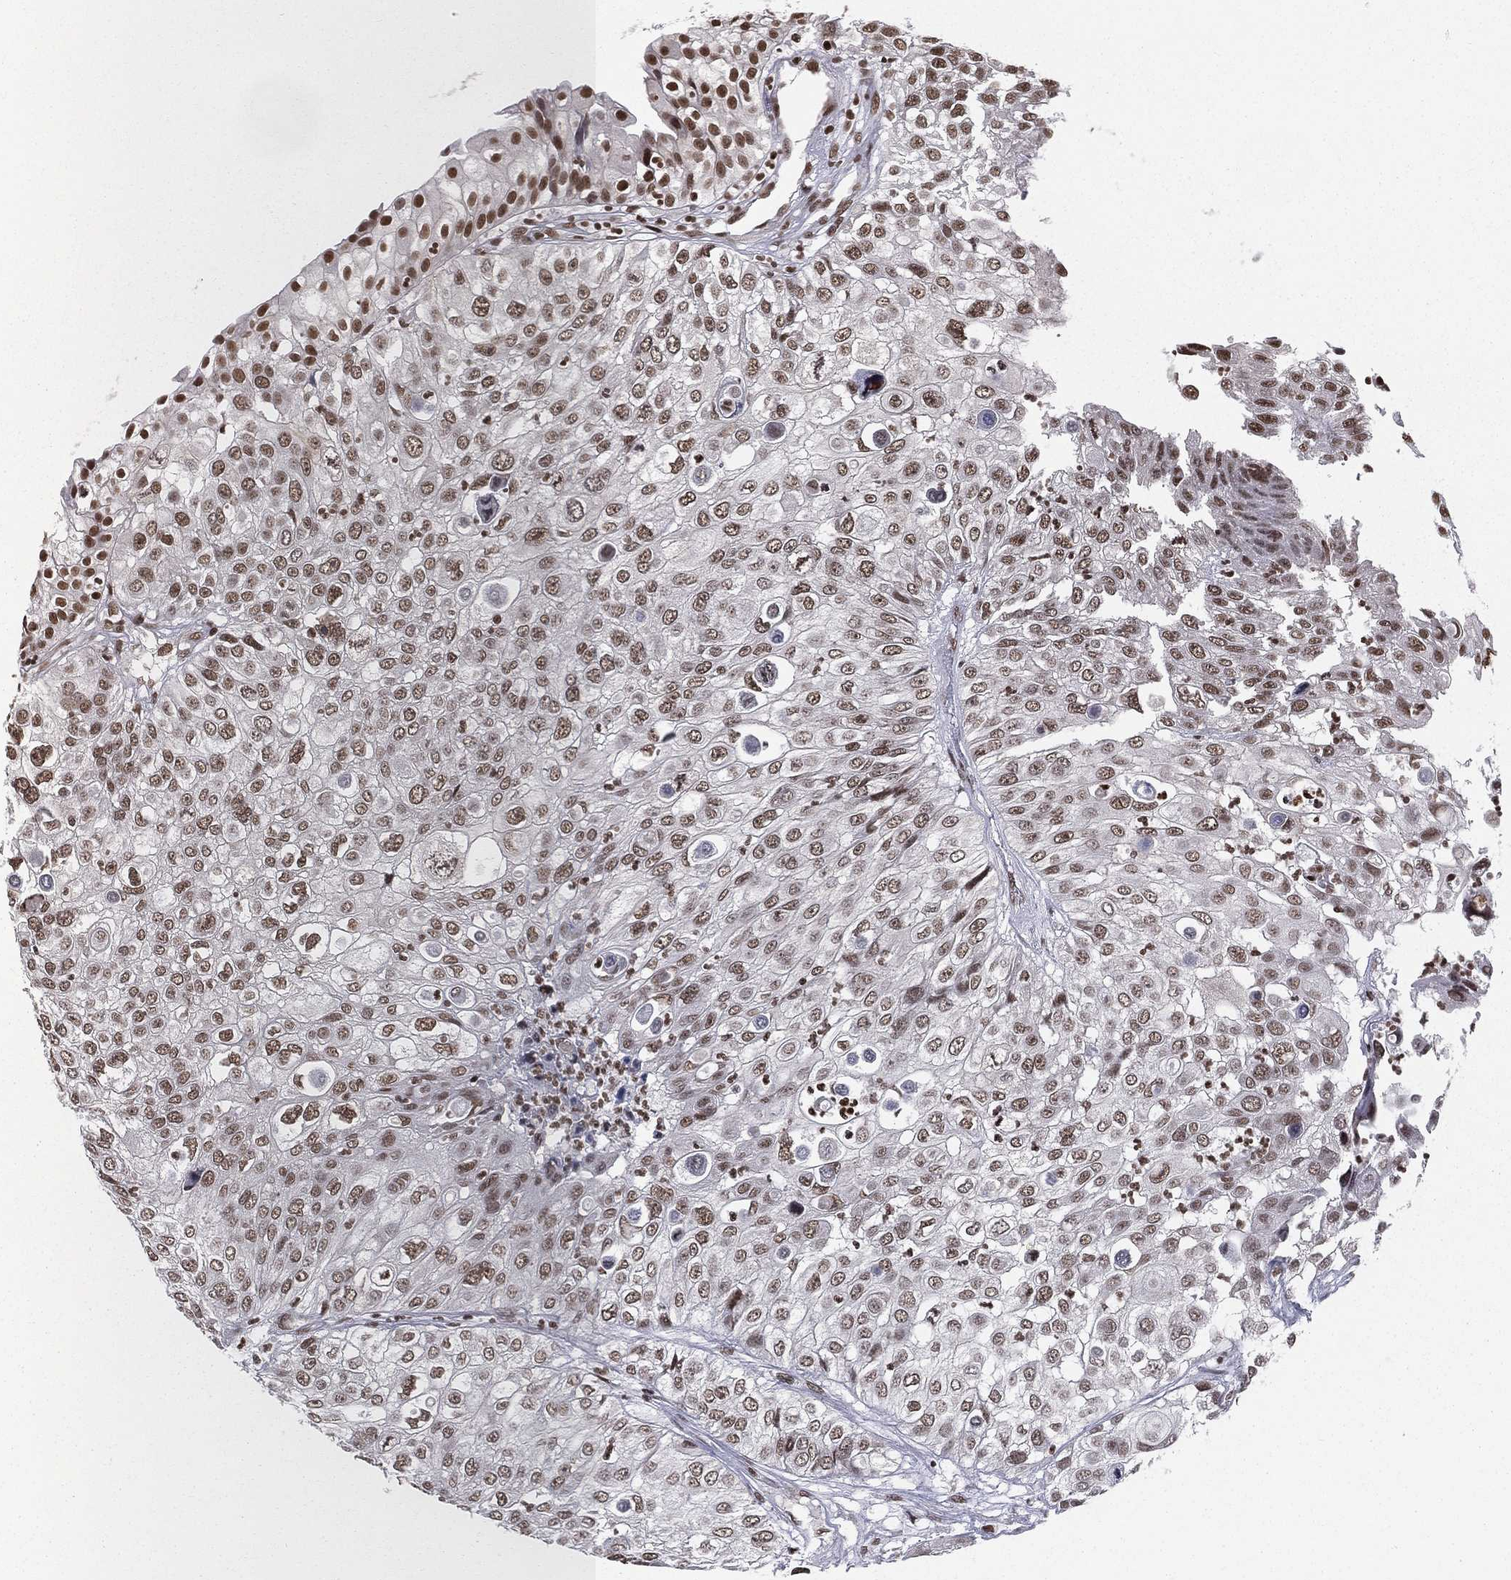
{"staining": {"intensity": "moderate", "quantity": ">75%", "location": "nuclear"}, "tissue": "urothelial cancer", "cell_type": "Tumor cells", "image_type": "cancer", "snomed": [{"axis": "morphology", "description": "Urothelial carcinoma, High grade"}, {"axis": "topography", "description": "Urinary bladder"}], "caption": "Immunohistochemical staining of human urothelial carcinoma (high-grade) reveals moderate nuclear protein expression in approximately >75% of tumor cells.", "gene": "RFX7", "patient": {"sex": "female", "age": 79}}